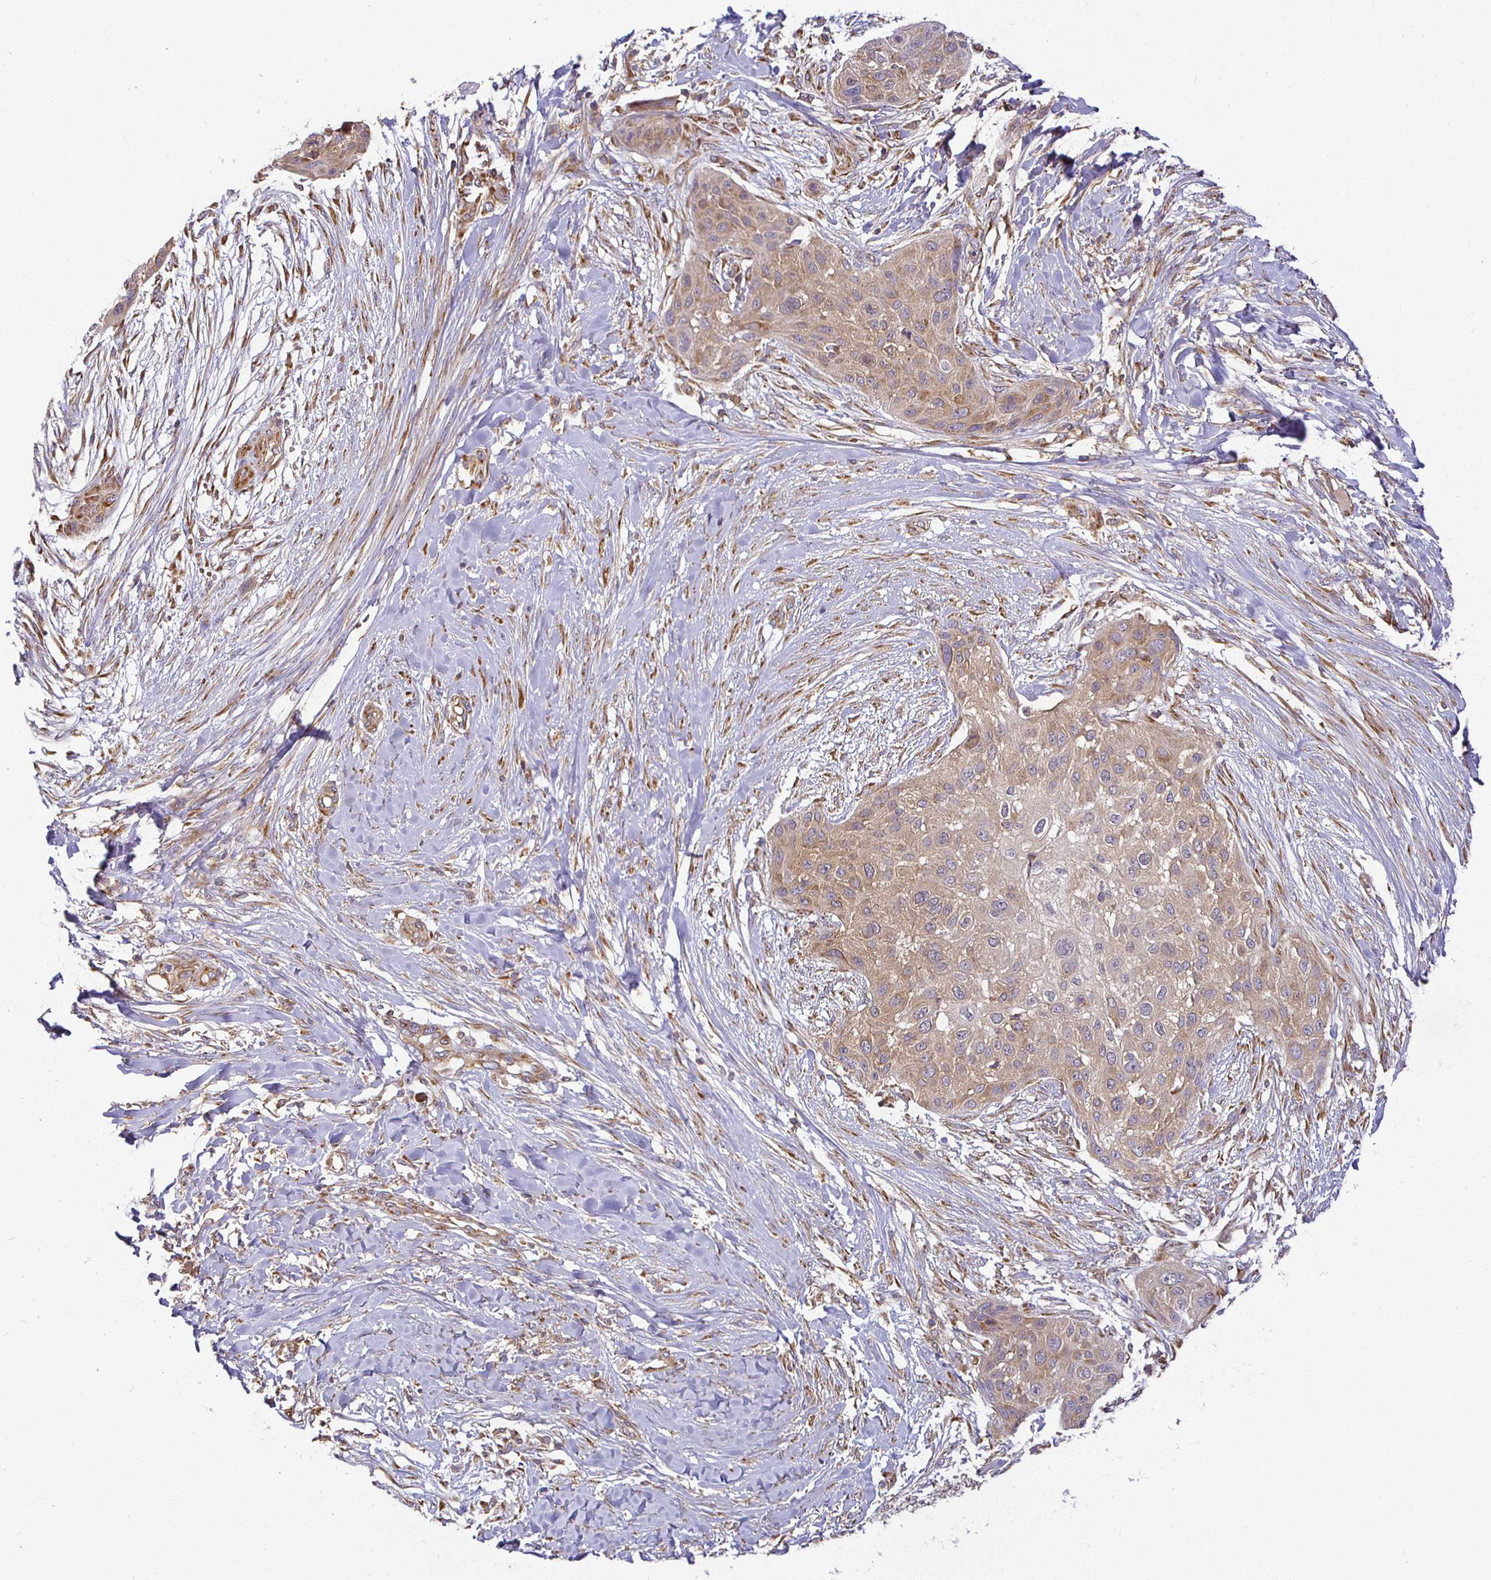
{"staining": {"intensity": "weak", "quantity": ">75%", "location": "cytoplasmic/membranous"}, "tissue": "skin cancer", "cell_type": "Tumor cells", "image_type": "cancer", "snomed": [{"axis": "morphology", "description": "Squamous cell carcinoma, NOS"}, {"axis": "topography", "description": "Skin"}], "caption": "Skin cancer (squamous cell carcinoma) stained with immunohistochemistry (IHC) demonstrates weak cytoplasmic/membranous staining in approximately >75% of tumor cells.", "gene": "IRAK1", "patient": {"sex": "female", "age": 87}}